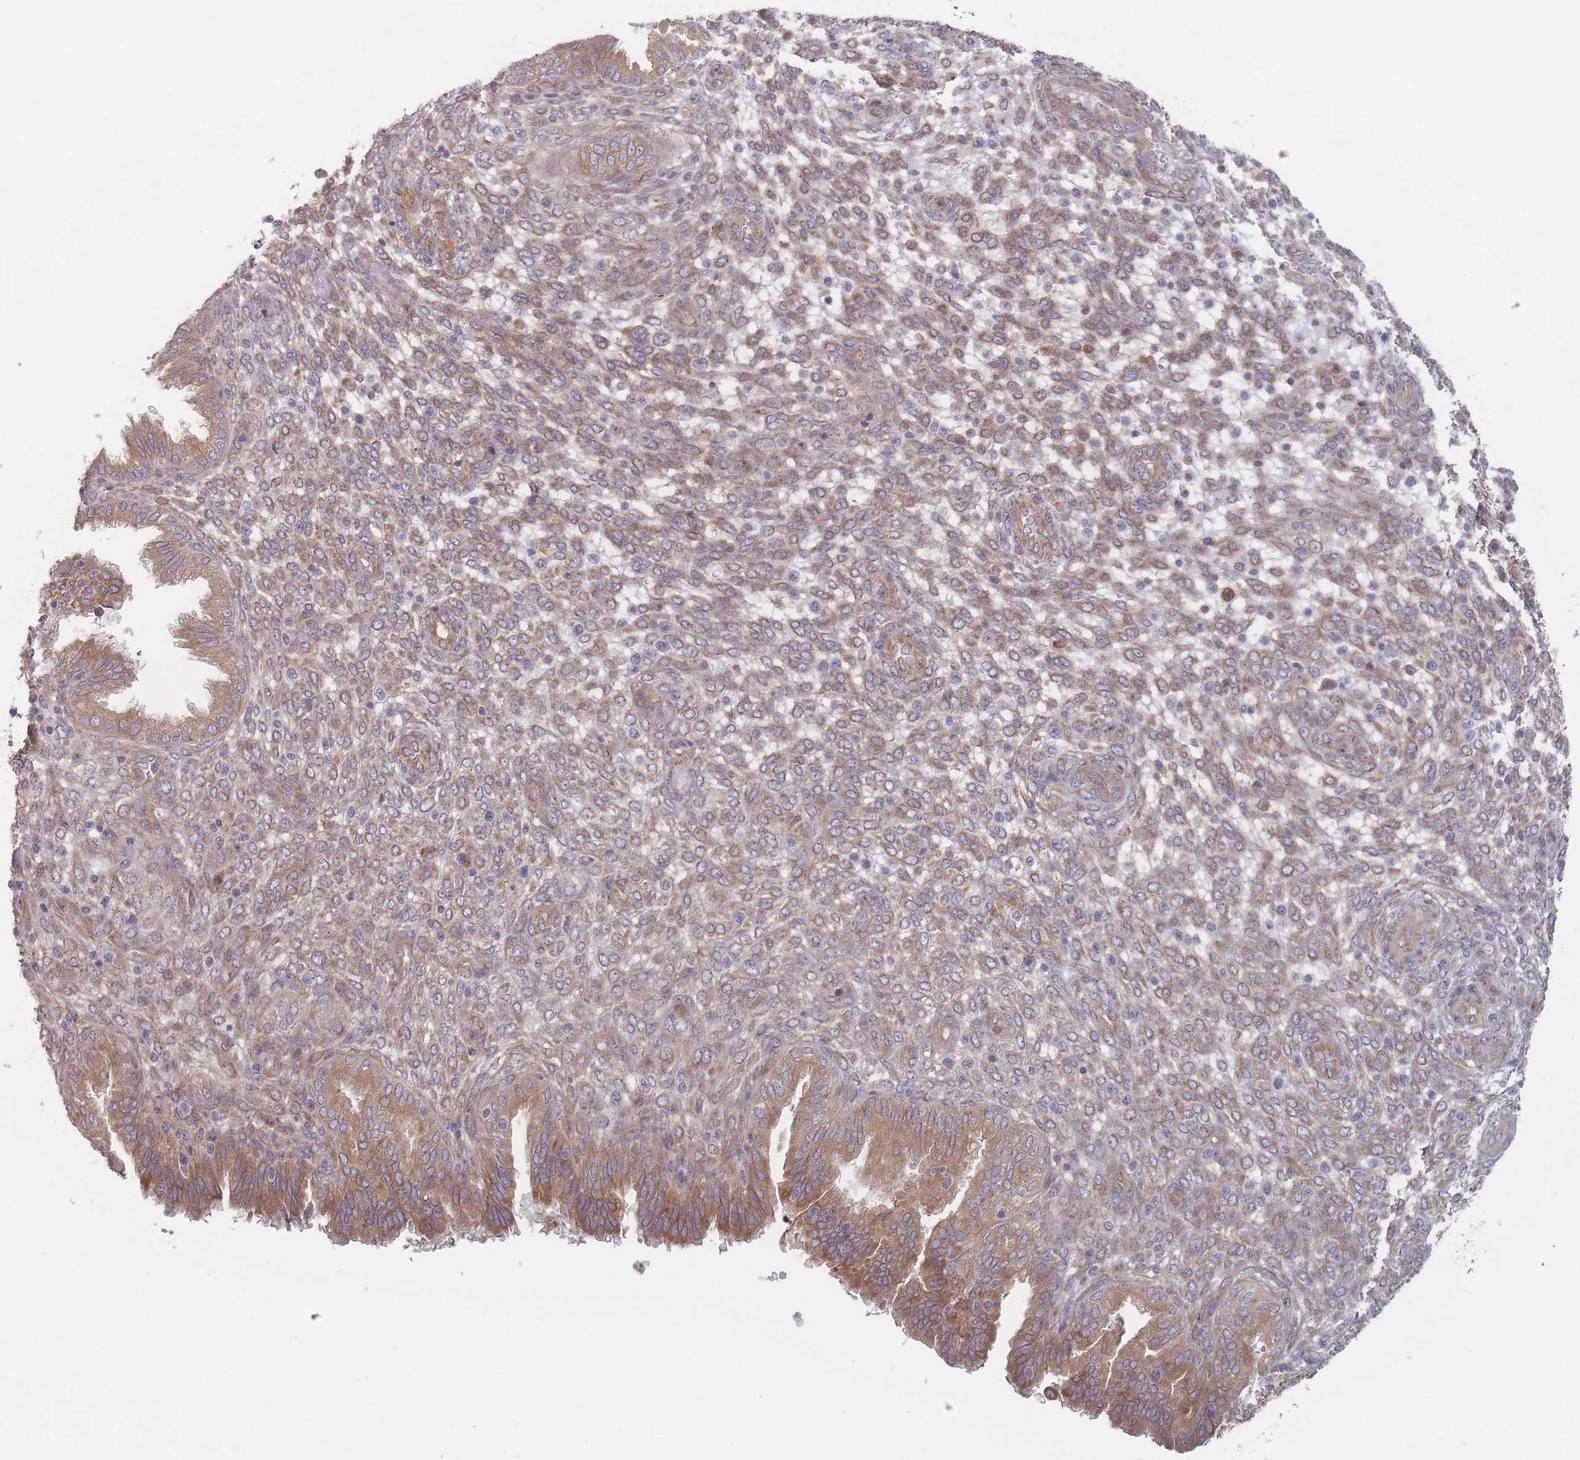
{"staining": {"intensity": "moderate", "quantity": "25%-75%", "location": "cytoplasmic/membranous"}, "tissue": "endometrium", "cell_type": "Cells in endometrial stroma", "image_type": "normal", "snomed": [{"axis": "morphology", "description": "Normal tissue, NOS"}, {"axis": "topography", "description": "Endometrium"}], "caption": "Protein expression analysis of unremarkable human endometrium reveals moderate cytoplasmic/membranous expression in about 25%-75% of cells in endometrial stroma.", "gene": "KDSR", "patient": {"sex": "female", "age": 33}}